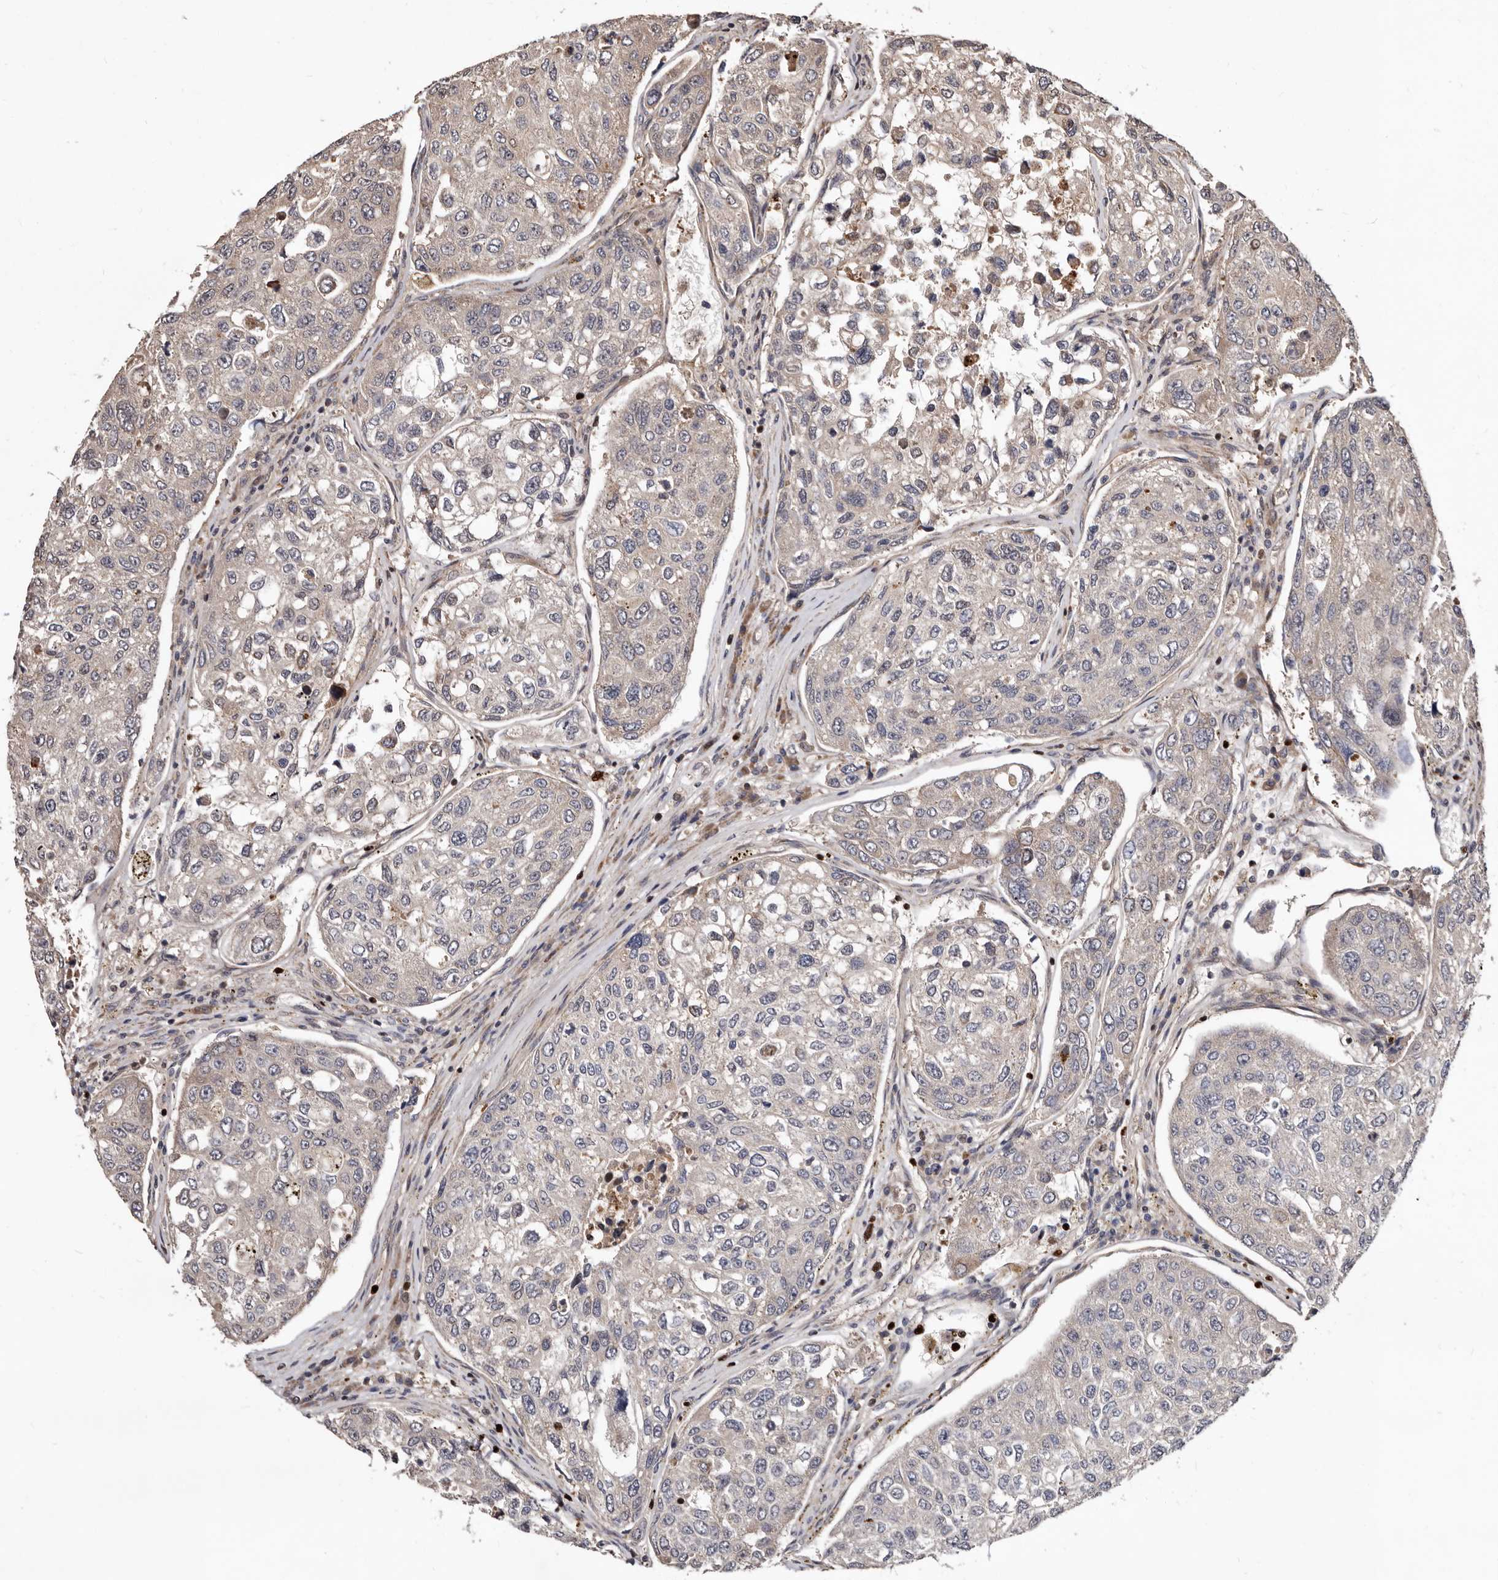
{"staining": {"intensity": "negative", "quantity": "none", "location": "none"}, "tissue": "urothelial cancer", "cell_type": "Tumor cells", "image_type": "cancer", "snomed": [{"axis": "morphology", "description": "Urothelial carcinoma, High grade"}, {"axis": "topography", "description": "Lymph node"}, {"axis": "topography", "description": "Urinary bladder"}], "caption": "Human urothelial carcinoma (high-grade) stained for a protein using IHC reveals no positivity in tumor cells.", "gene": "WEE2", "patient": {"sex": "male", "age": 51}}